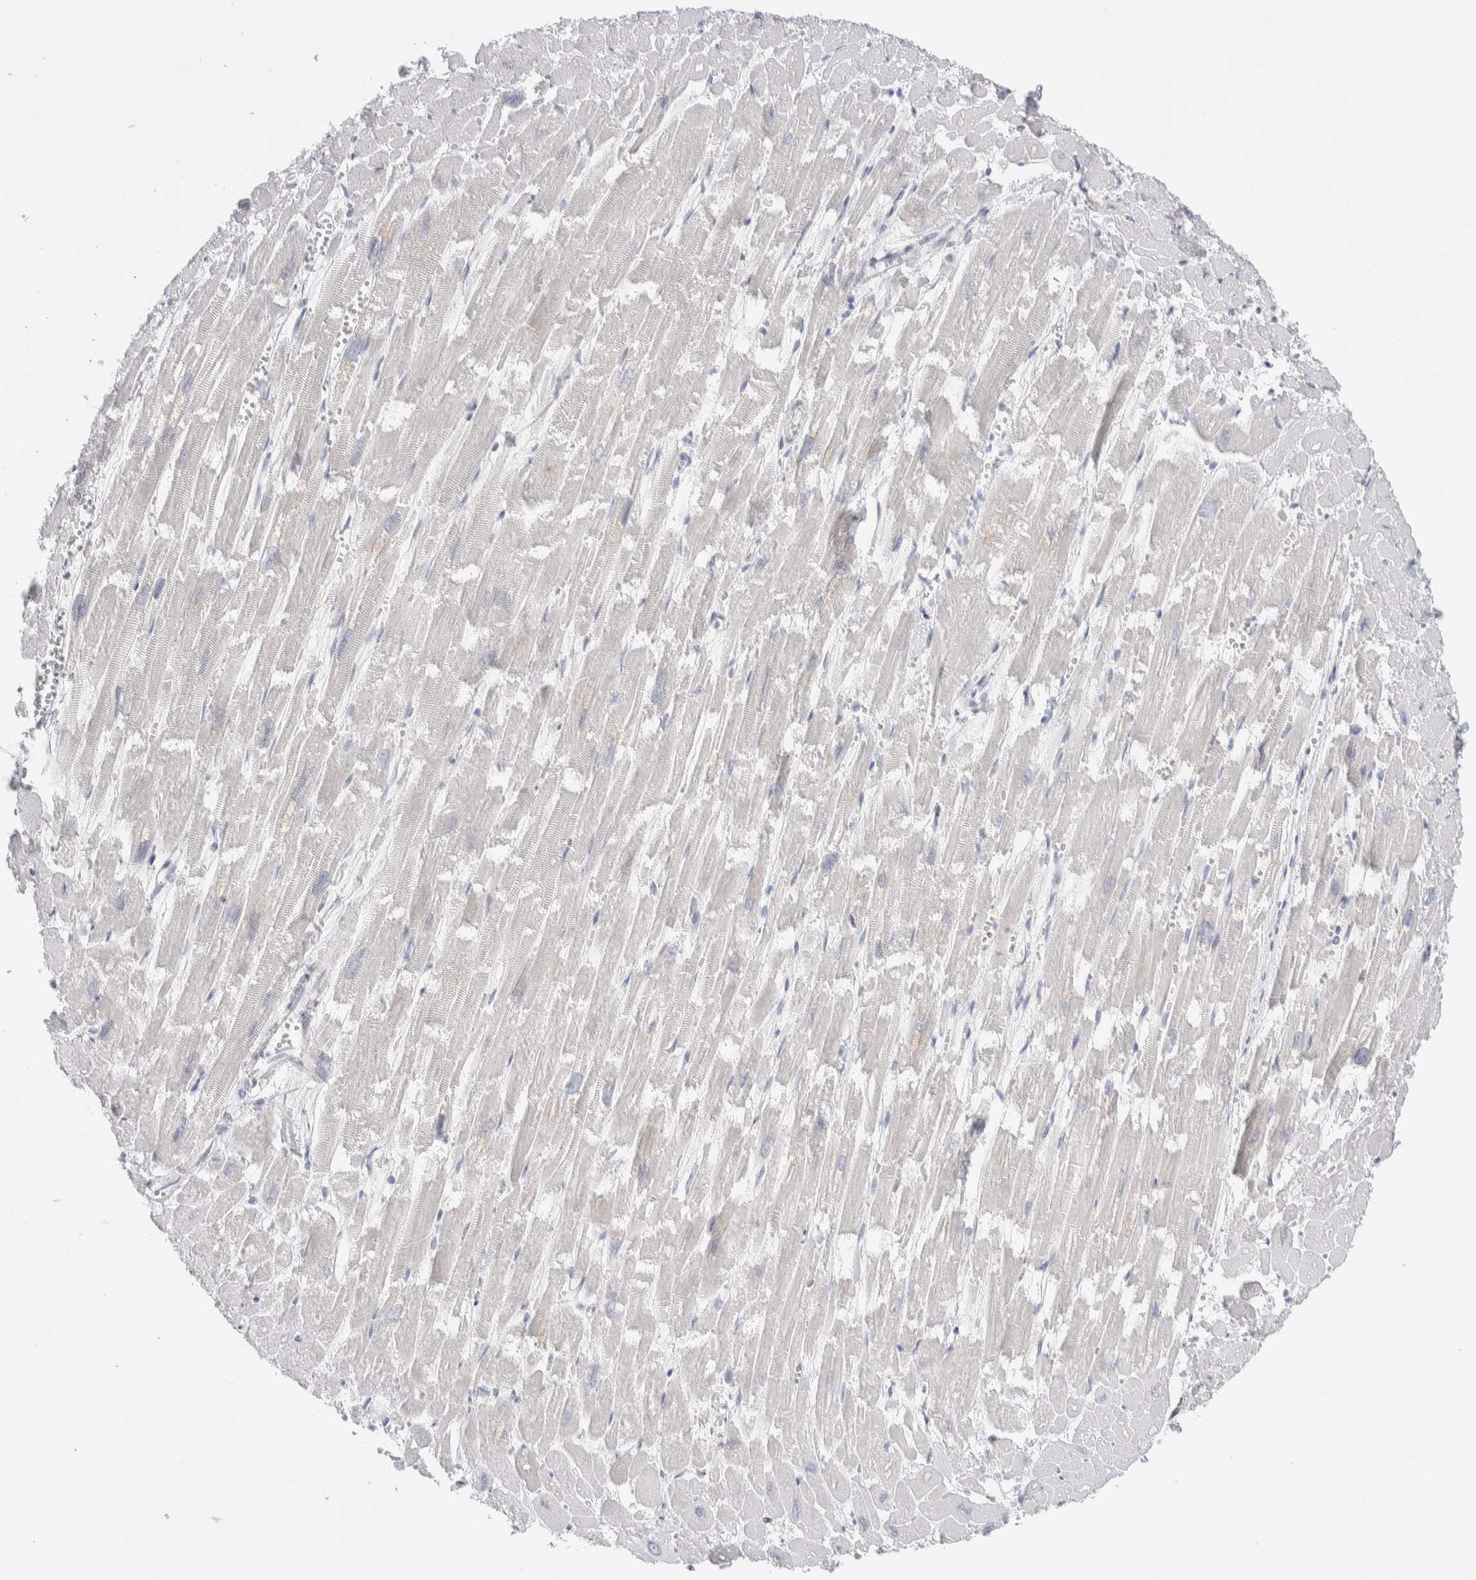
{"staining": {"intensity": "negative", "quantity": "none", "location": "none"}, "tissue": "heart muscle", "cell_type": "Cardiomyocytes", "image_type": "normal", "snomed": [{"axis": "morphology", "description": "Normal tissue, NOS"}, {"axis": "topography", "description": "Heart"}], "caption": "DAB immunohistochemical staining of unremarkable heart muscle exhibits no significant expression in cardiomyocytes.", "gene": "C1orf112", "patient": {"sex": "male", "age": 54}}